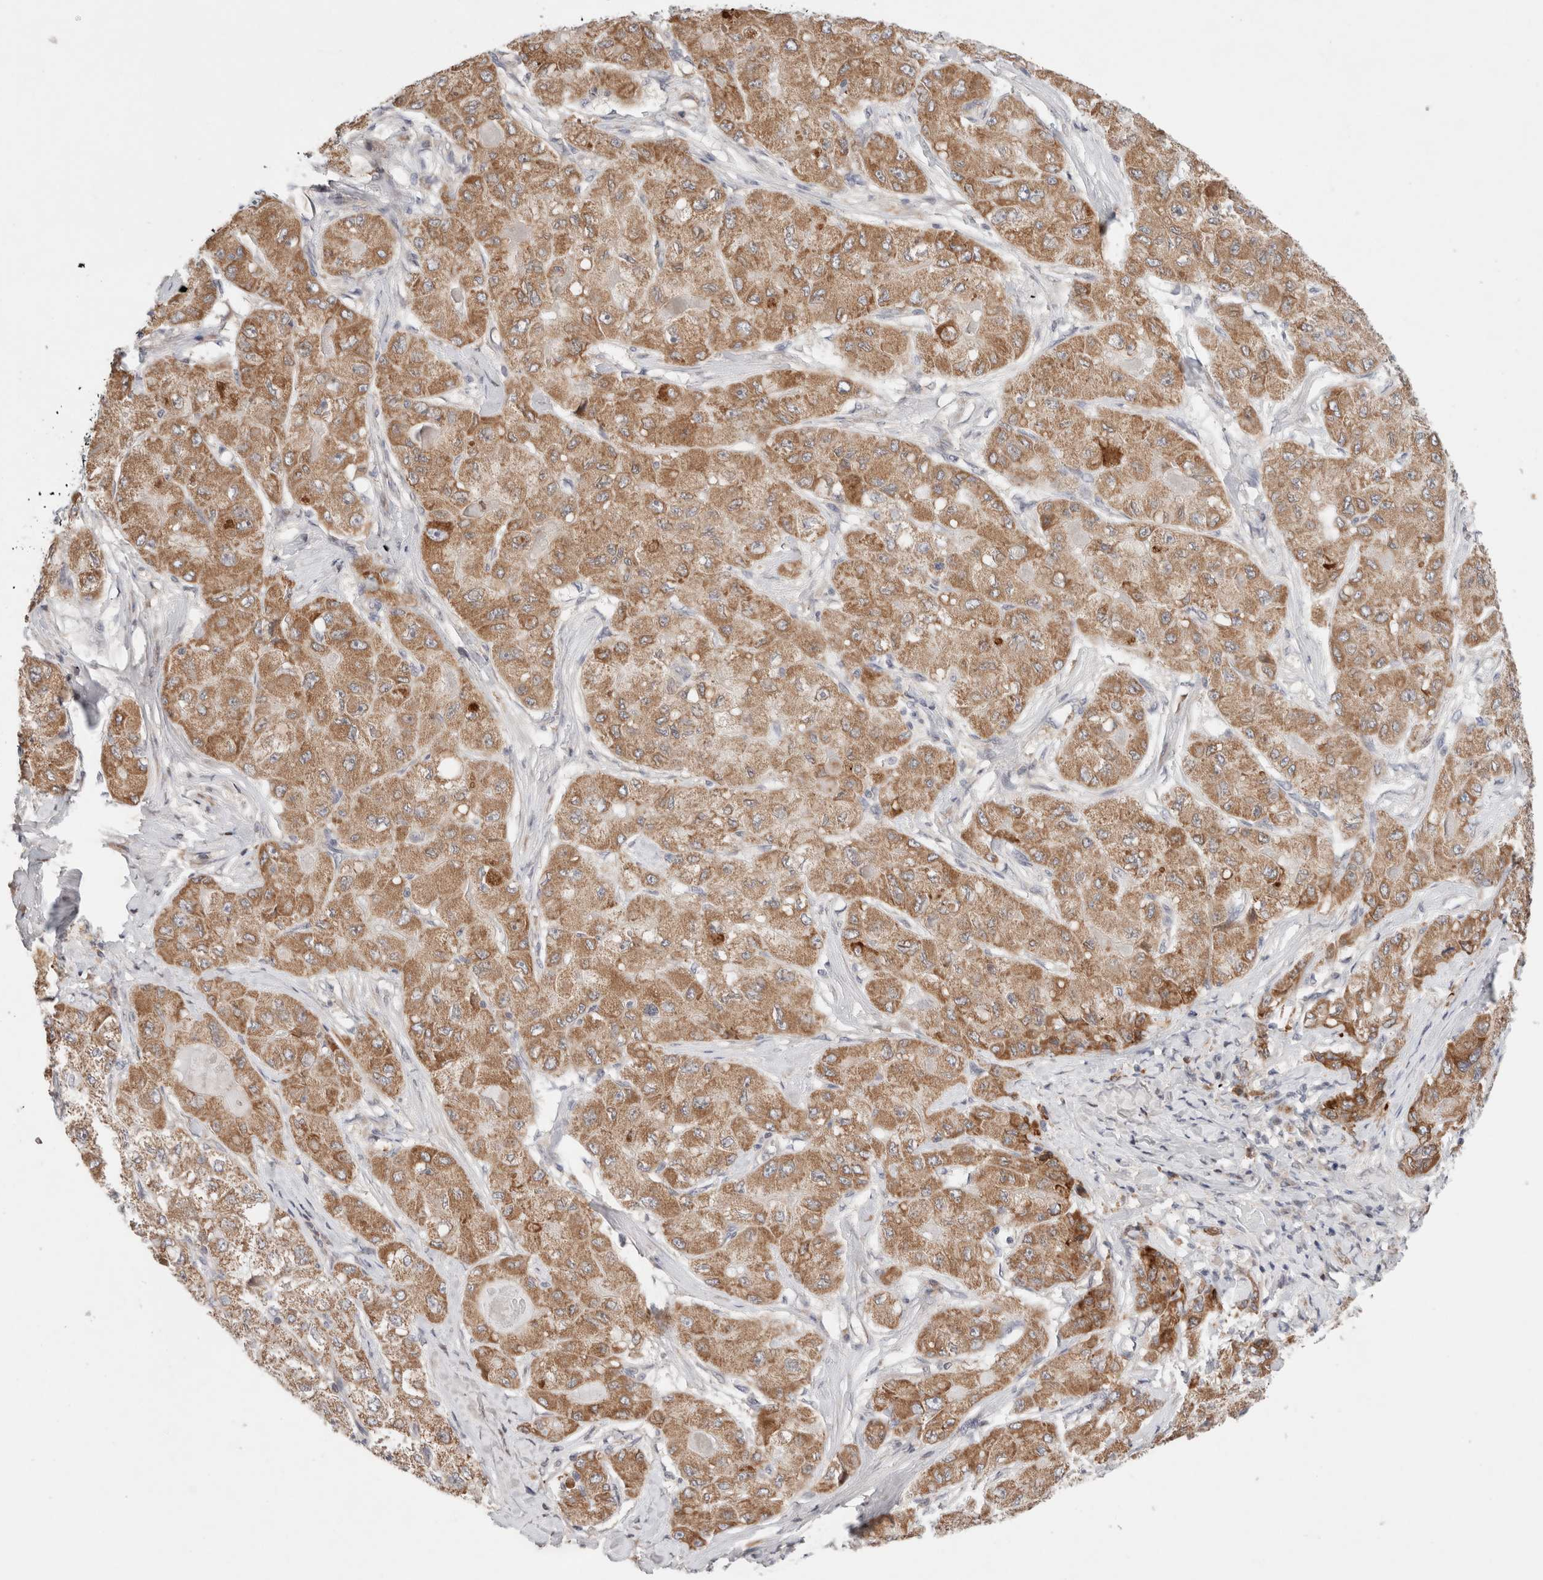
{"staining": {"intensity": "moderate", "quantity": ">75%", "location": "cytoplasmic/membranous"}, "tissue": "liver cancer", "cell_type": "Tumor cells", "image_type": "cancer", "snomed": [{"axis": "morphology", "description": "Carcinoma, Hepatocellular, NOS"}, {"axis": "topography", "description": "Liver"}], "caption": "Immunohistochemical staining of liver hepatocellular carcinoma demonstrates medium levels of moderate cytoplasmic/membranous protein staining in about >75% of tumor cells. Immunohistochemistry stains the protein of interest in brown and the nuclei are stained blue.", "gene": "ERI3", "patient": {"sex": "male", "age": 80}}